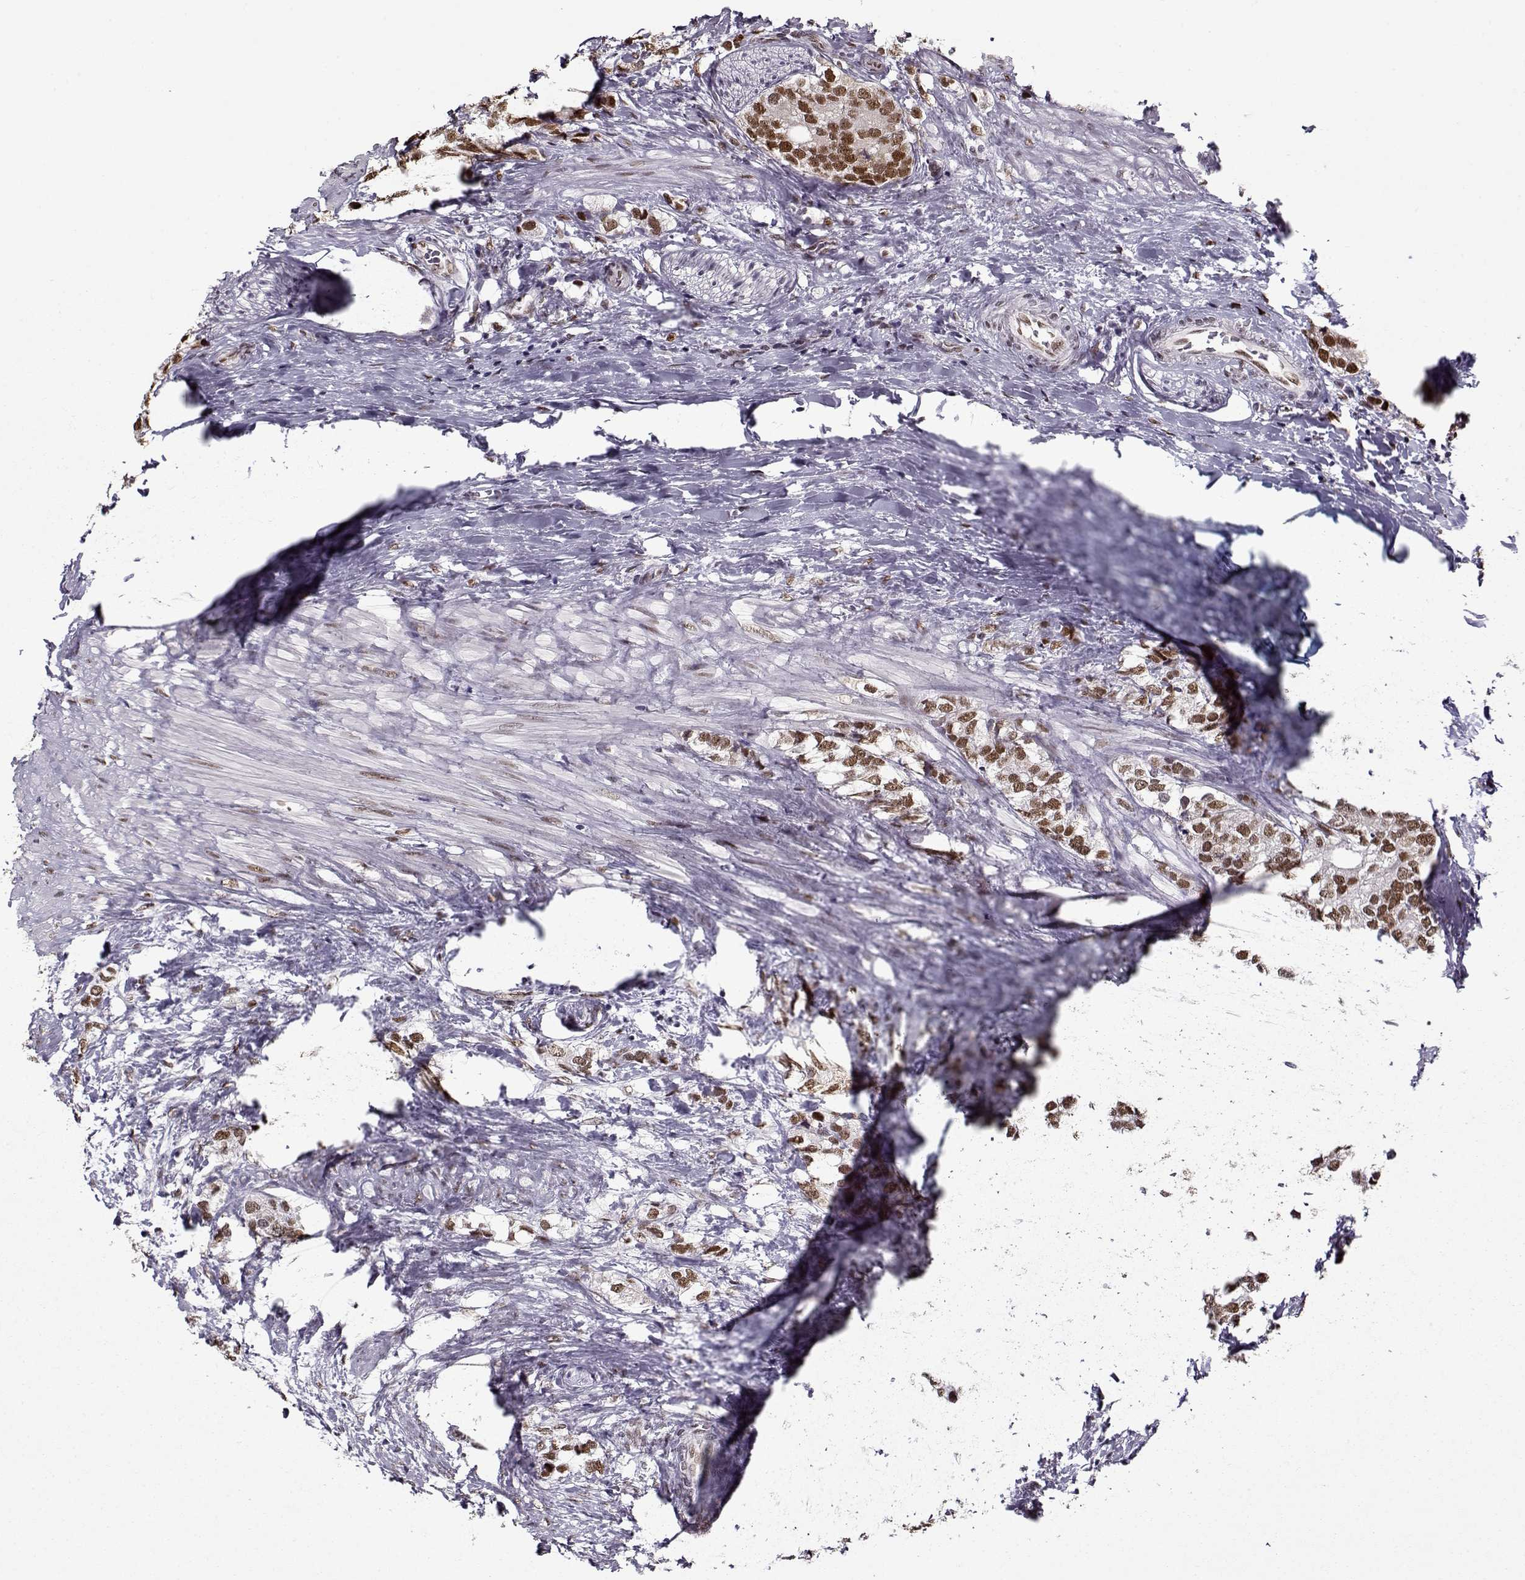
{"staining": {"intensity": "moderate", "quantity": ">75%", "location": "nuclear"}, "tissue": "prostate cancer", "cell_type": "Tumor cells", "image_type": "cancer", "snomed": [{"axis": "morphology", "description": "Adenocarcinoma, NOS"}, {"axis": "topography", "description": "Prostate and seminal vesicle, NOS"}], "caption": "Immunohistochemical staining of human prostate cancer (adenocarcinoma) exhibits medium levels of moderate nuclear expression in approximately >75% of tumor cells.", "gene": "PRMT8", "patient": {"sex": "male", "age": 63}}